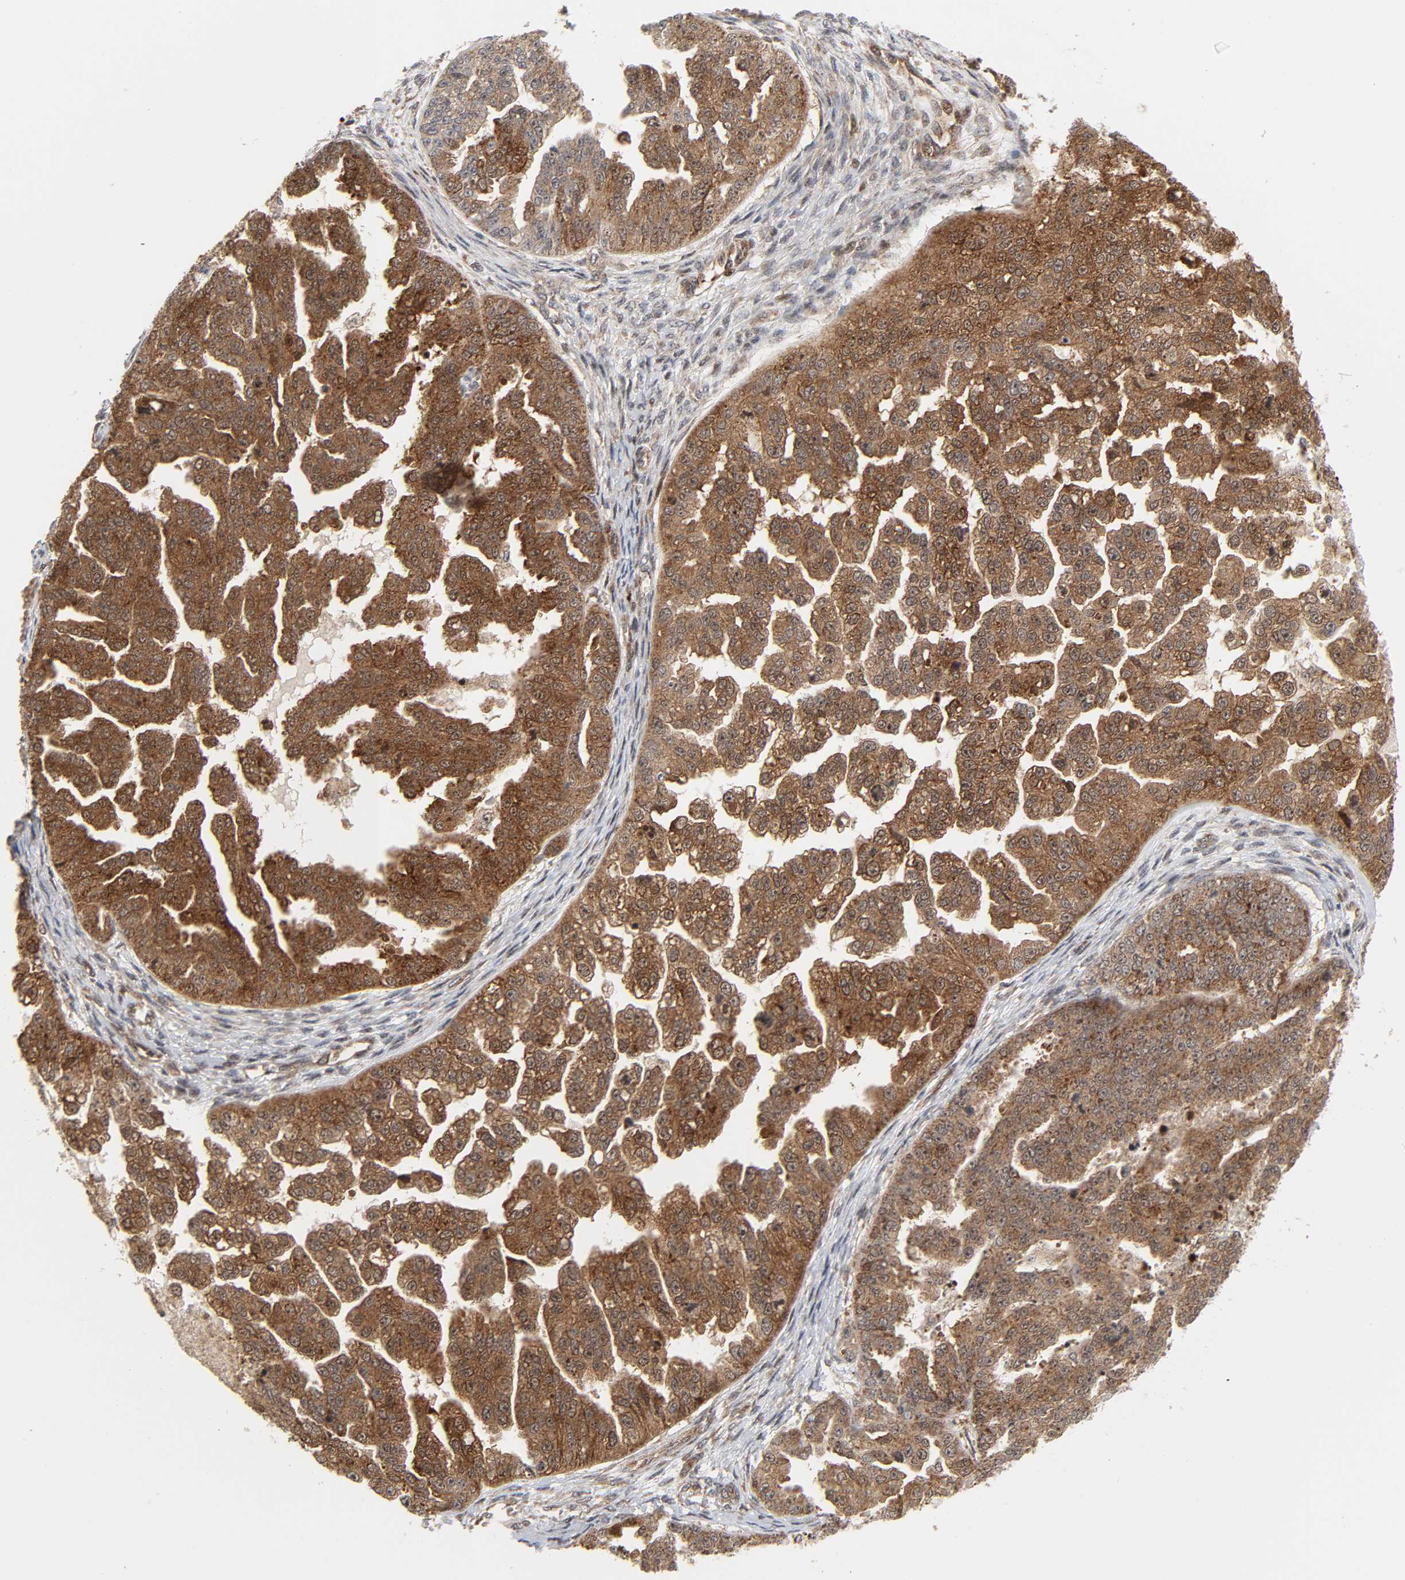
{"staining": {"intensity": "moderate", "quantity": ">75%", "location": "cytoplasmic/membranous"}, "tissue": "ovarian cancer", "cell_type": "Tumor cells", "image_type": "cancer", "snomed": [{"axis": "morphology", "description": "Cystadenocarcinoma, serous, NOS"}, {"axis": "topography", "description": "Ovary"}], "caption": "Serous cystadenocarcinoma (ovarian) tissue reveals moderate cytoplasmic/membranous staining in about >75% of tumor cells The protein of interest is shown in brown color, while the nuclei are stained blue.", "gene": "MAPK1", "patient": {"sex": "female", "age": 58}}